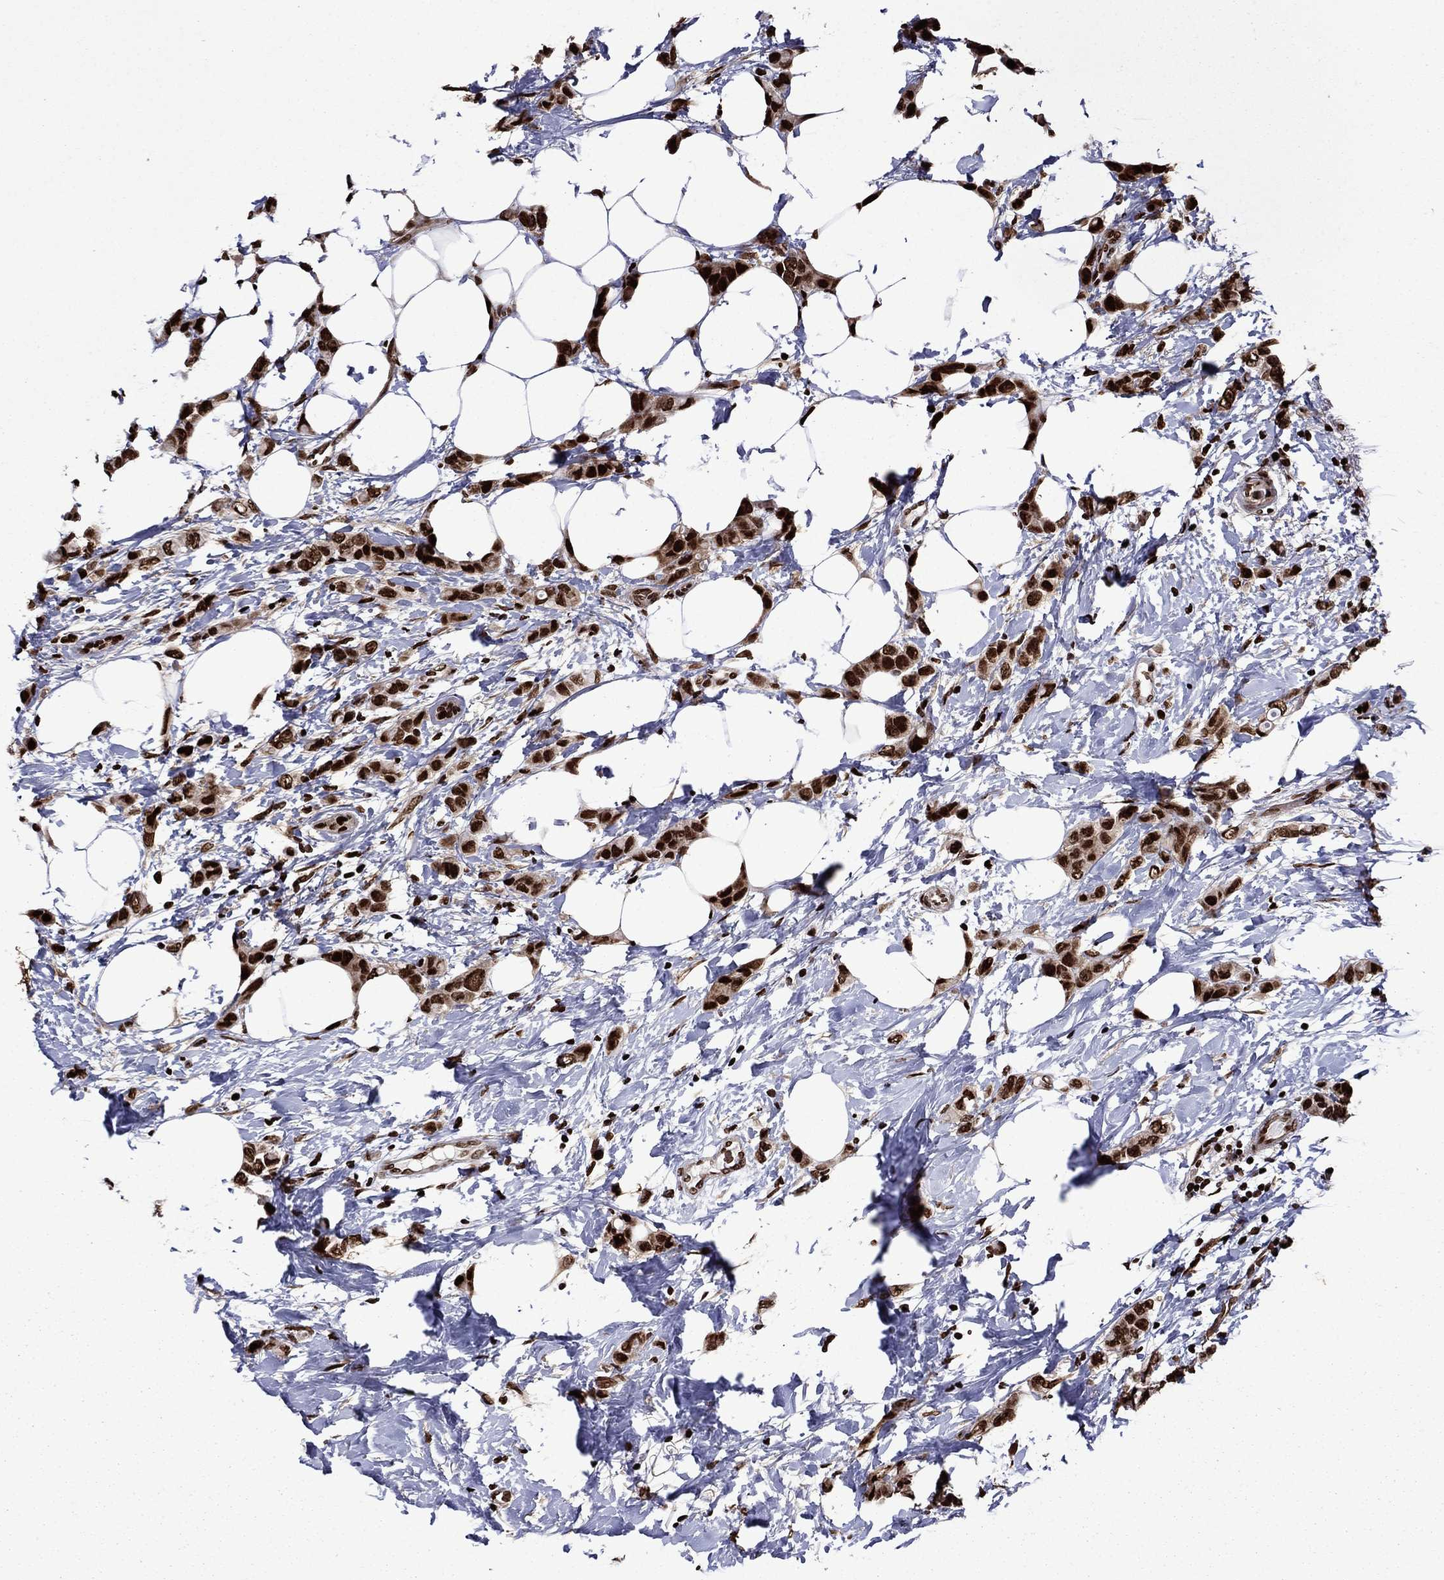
{"staining": {"intensity": "strong", "quantity": "25%-75%", "location": "nuclear"}, "tissue": "breast cancer", "cell_type": "Tumor cells", "image_type": "cancer", "snomed": [{"axis": "morphology", "description": "Lobular carcinoma"}, {"axis": "topography", "description": "Breast"}], "caption": "DAB immunohistochemical staining of human breast cancer (lobular carcinoma) shows strong nuclear protein positivity in approximately 25%-75% of tumor cells.", "gene": "LIMK1", "patient": {"sex": "female", "age": 66}}